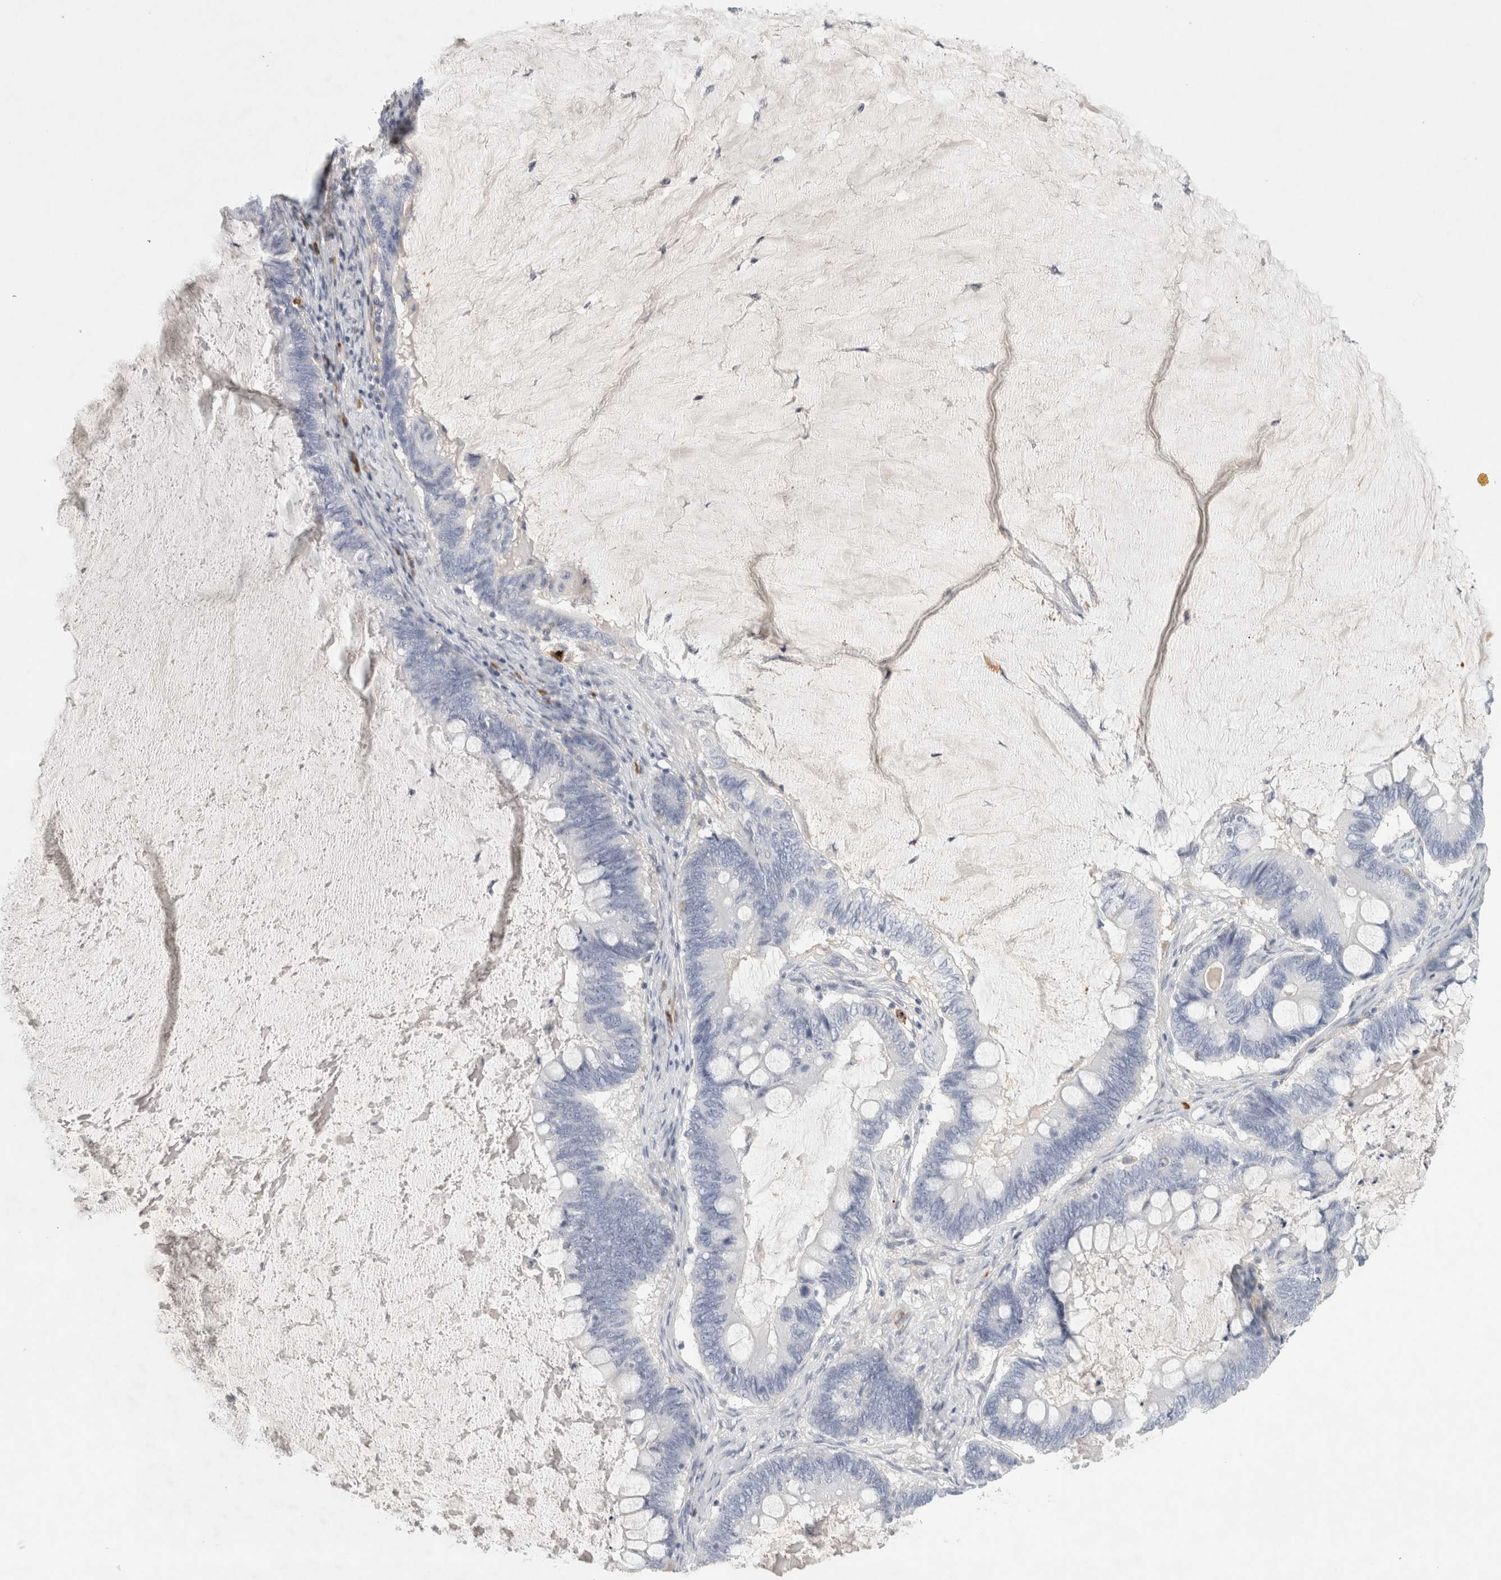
{"staining": {"intensity": "negative", "quantity": "none", "location": "none"}, "tissue": "ovarian cancer", "cell_type": "Tumor cells", "image_type": "cancer", "snomed": [{"axis": "morphology", "description": "Cystadenocarcinoma, mucinous, NOS"}, {"axis": "topography", "description": "Ovary"}], "caption": "Mucinous cystadenocarcinoma (ovarian) stained for a protein using immunohistochemistry reveals no expression tumor cells.", "gene": "FGL2", "patient": {"sex": "female", "age": 61}}